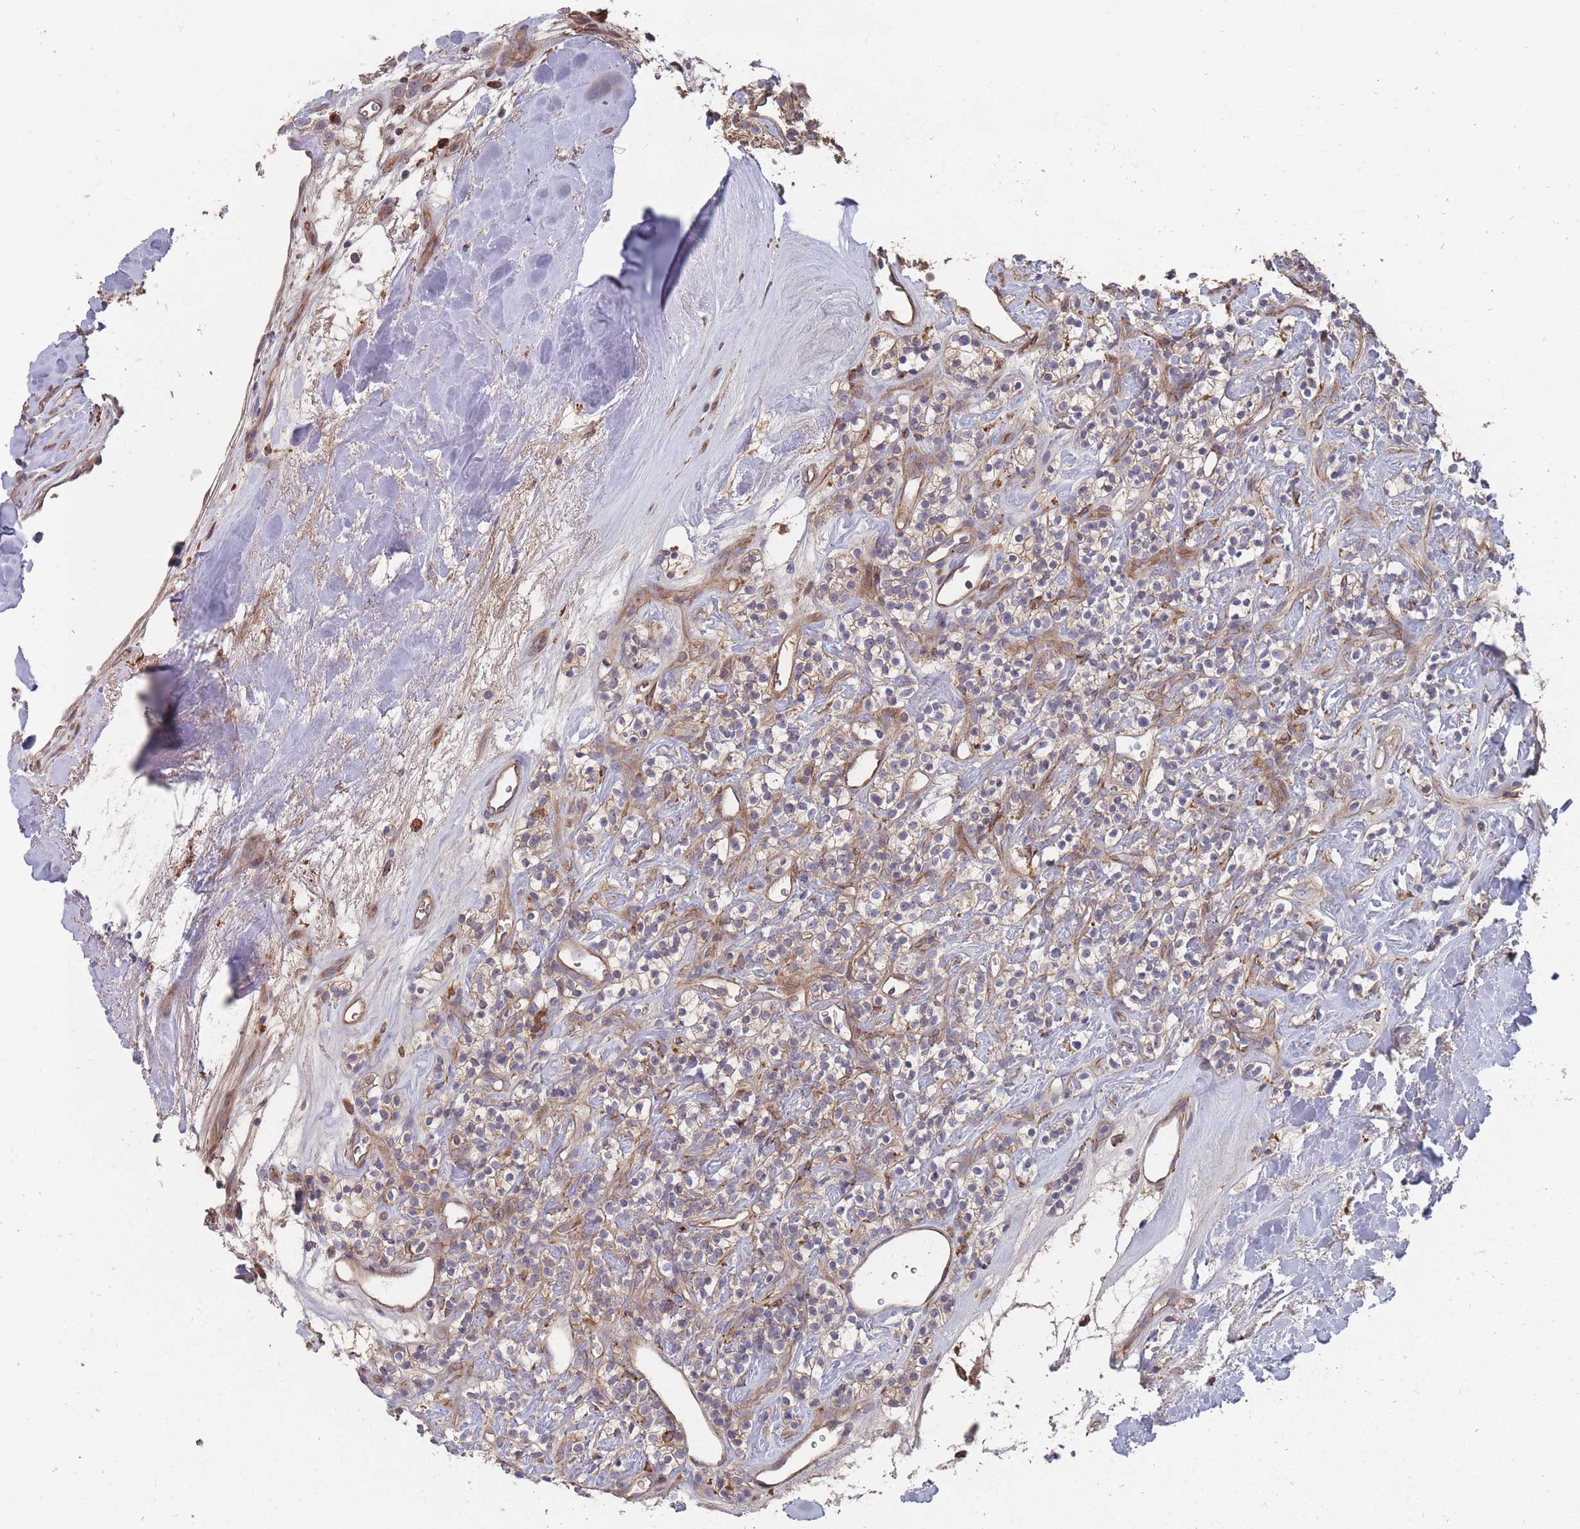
{"staining": {"intensity": "weak", "quantity": ">75%", "location": "cytoplasmic/membranous"}, "tissue": "renal cancer", "cell_type": "Tumor cells", "image_type": "cancer", "snomed": [{"axis": "morphology", "description": "Adenocarcinoma, NOS"}, {"axis": "topography", "description": "Kidney"}], "caption": "About >75% of tumor cells in human renal cancer (adenocarcinoma) show weak cytoplasmic/membranous protein staining as visualized by brown immunohistochemical staining.", "gene": "THSD7B", "patient": {"sex": "male", "age": 77}}